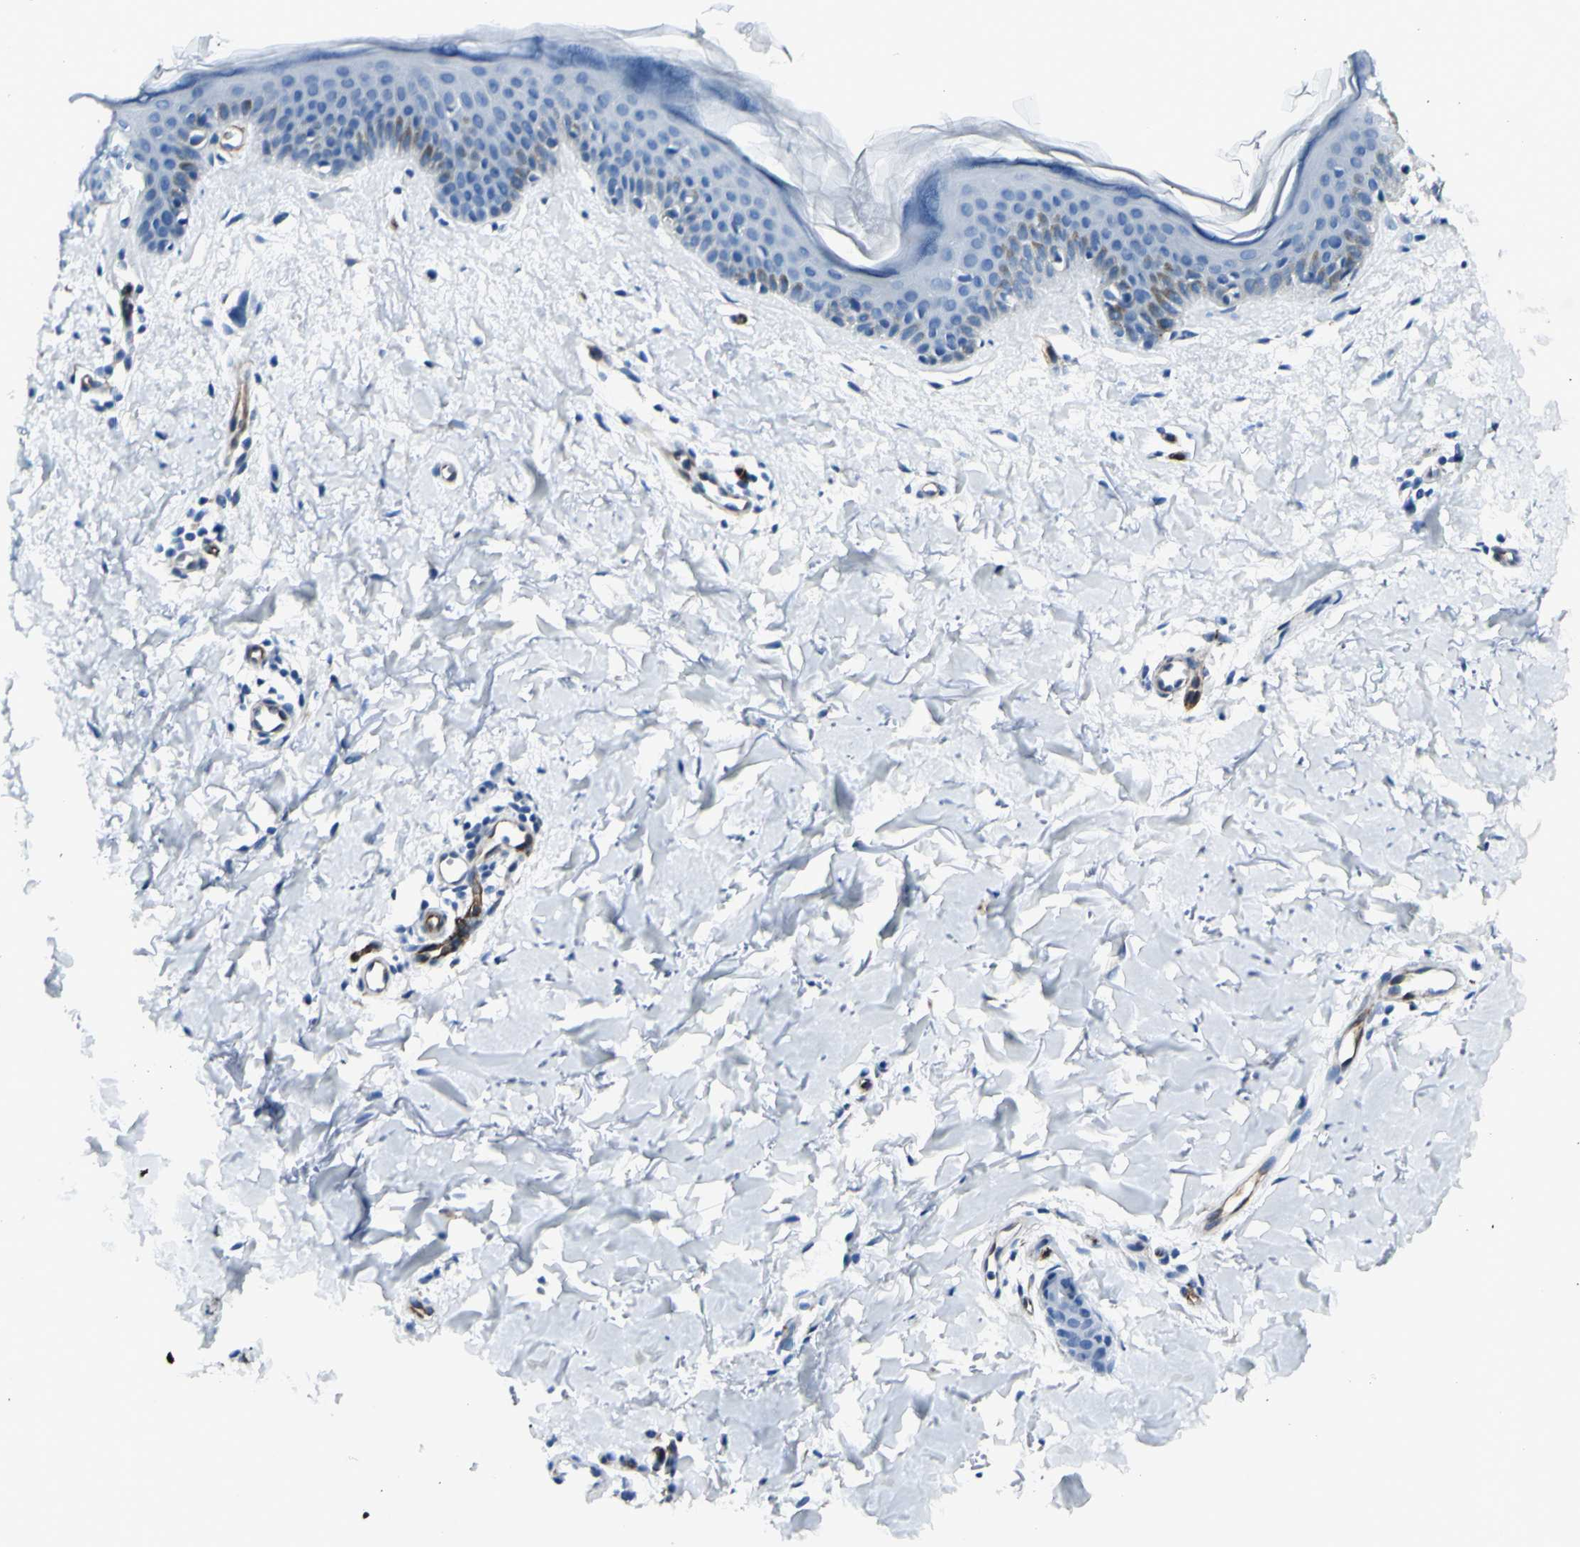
{"staining": {"intensity": "negative", "quantity": "none", "location": "none"}, "tissue": "skin", "cell_type": "Fibroblasts", "image_type": "normal", "snomed": [{"axis": "morphology", "description": "Normal tissue, NOS"}, {"axis": "topography", "description": "Skin"}], "caption": "Photomicrograph shows no protein positivity in fibroblasts of unremarkable skin. Brightfield microscopy of immunohistochemistry (IHC) stained with DAB (brown) and hematoxylin (blue), captured at high magnification.", "gene": "PTH2R", "patient": {"sex": "female", "age": 56}}